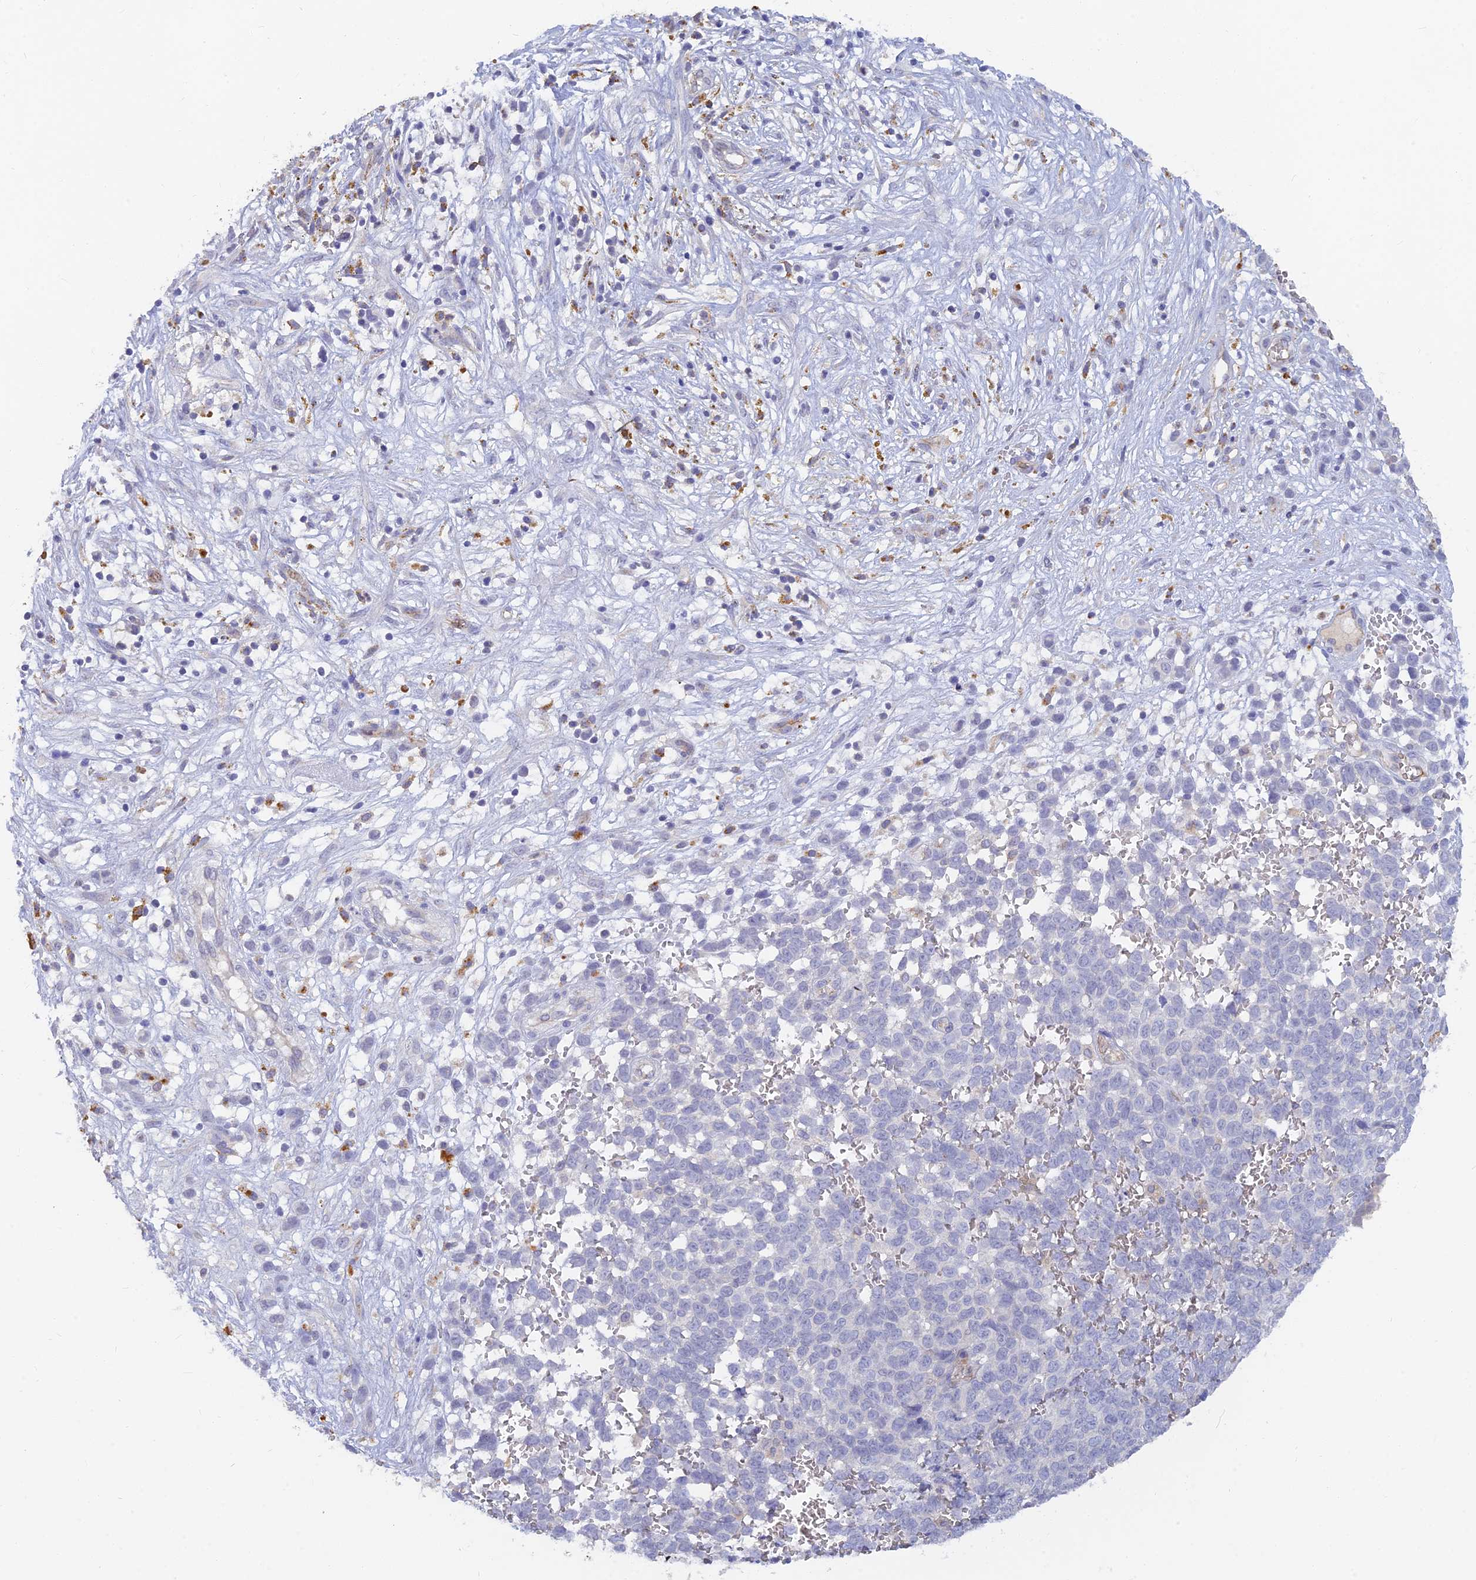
{"staining": {"intensity": "negative", "quantity": "none", "location": "none"}, "tissue": "melanoma", "cell_type": "Tumor cells", "image_type": "cancer", "snomed": [{"axis": "morphology", "description": "Malignant melanoma, NOS"}, {"axis": "topography", "description": "Nose, NOS"}], "caption": "The IHC histopathology image has no significant expression in tumor cells of melanoma tissue.", "gene": "ARRDC1", "patient": {"sex": "female", "age": 48}}